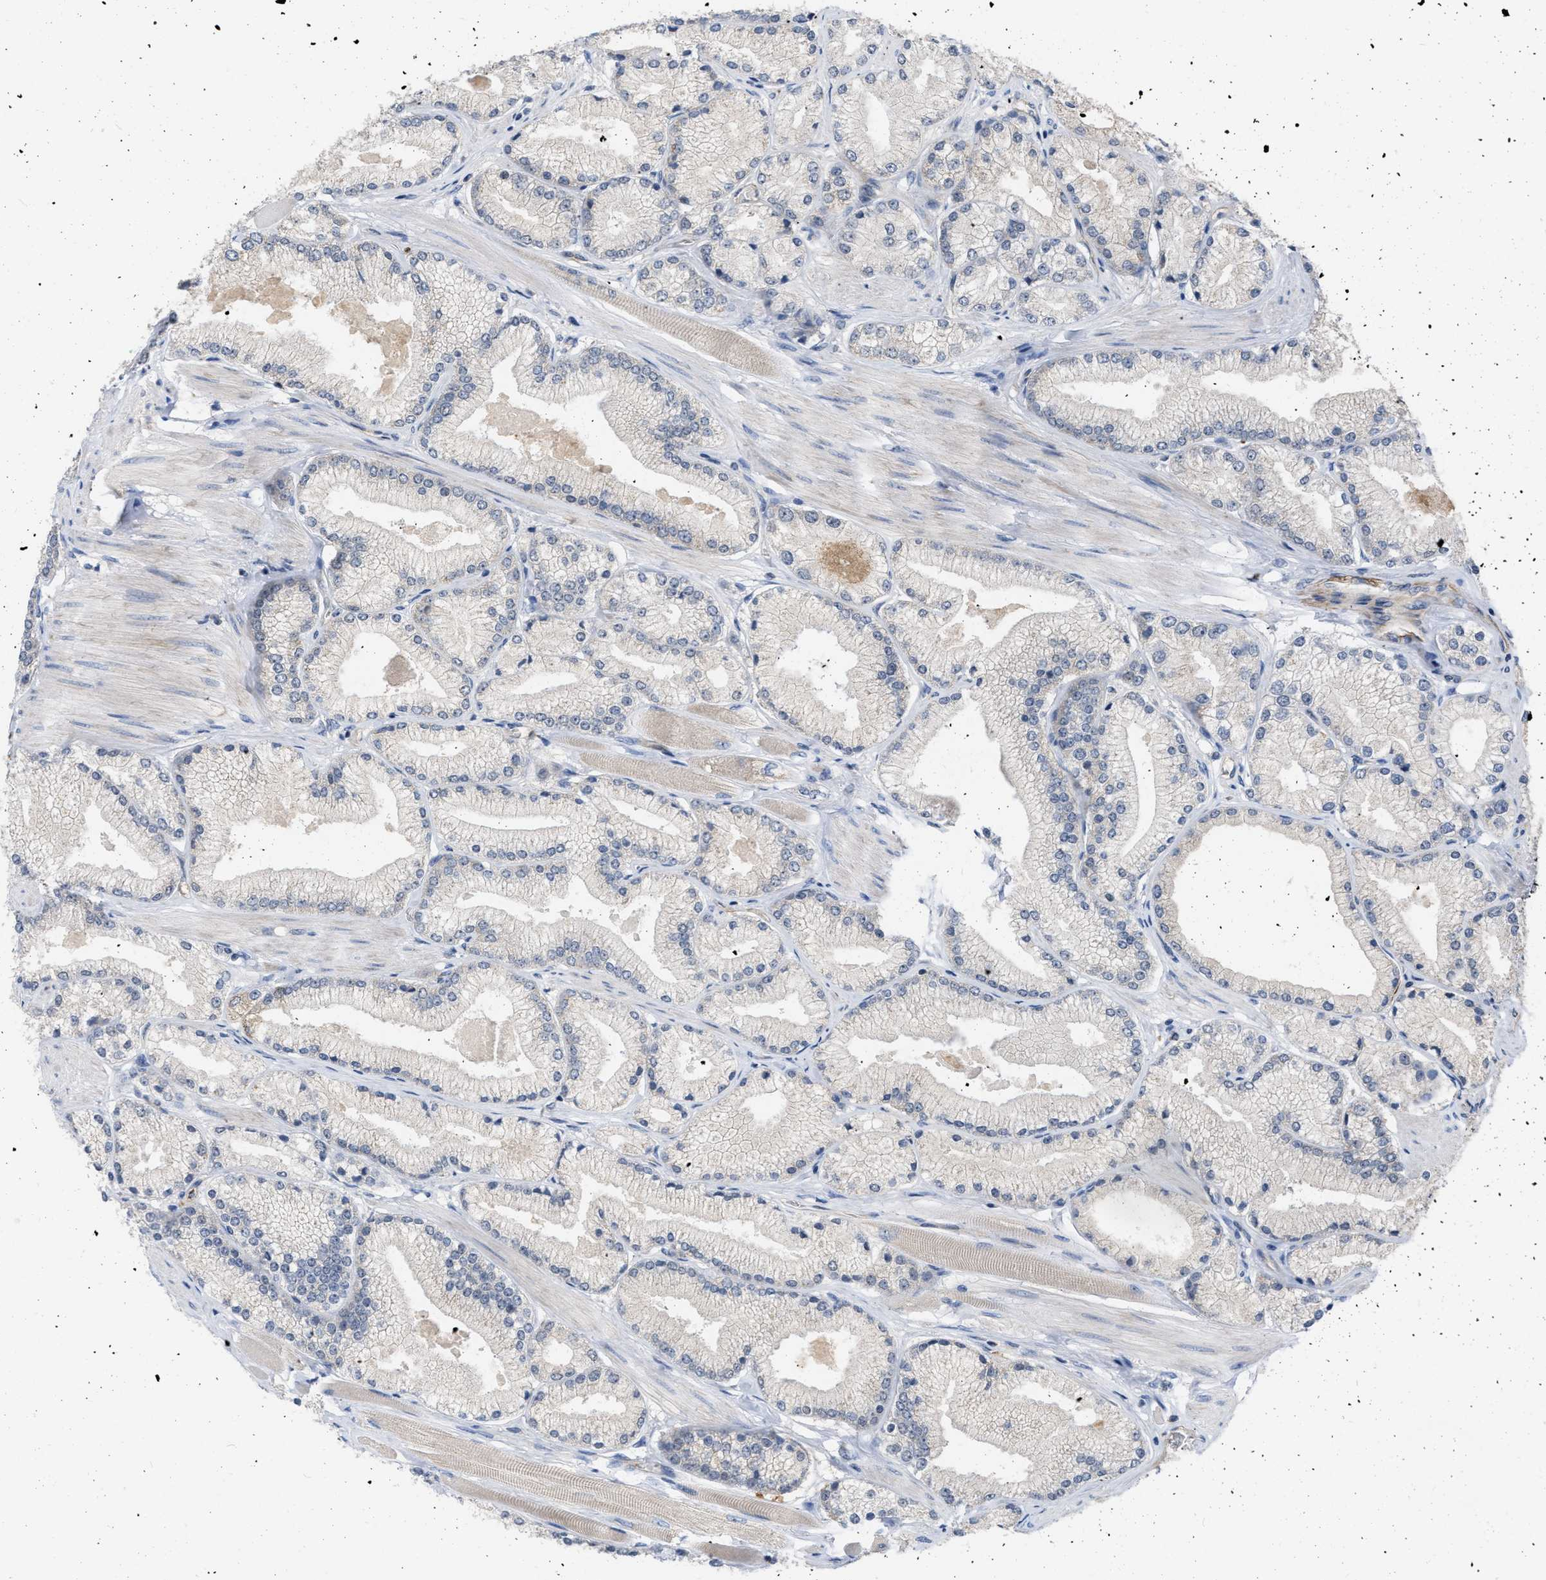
{"staining": {"intensity": "negative", "quantity": "none", "location": "none"}, "tissue": "prostate cancer", "cell_type": "Tumor cells", "image_type": "cancer", "snomed": [{"axis": "morphology", "description": "Adenocarcinoma, High grade"}, {"axis": "topography", "description": "Prostate"}], "caption": "The image demonstrates no significant staining in tumor cells of prostate high-grade adenocarcinoma. (Stains: DAB (3,3'-diaminobenzidine) immunohistochemistry with hematoxylin counter stain, Microscopy: brightfield microscopy at high magnification).", "gene": "NAPEPLD", "patient": {"sex": "male", "age": 50}}